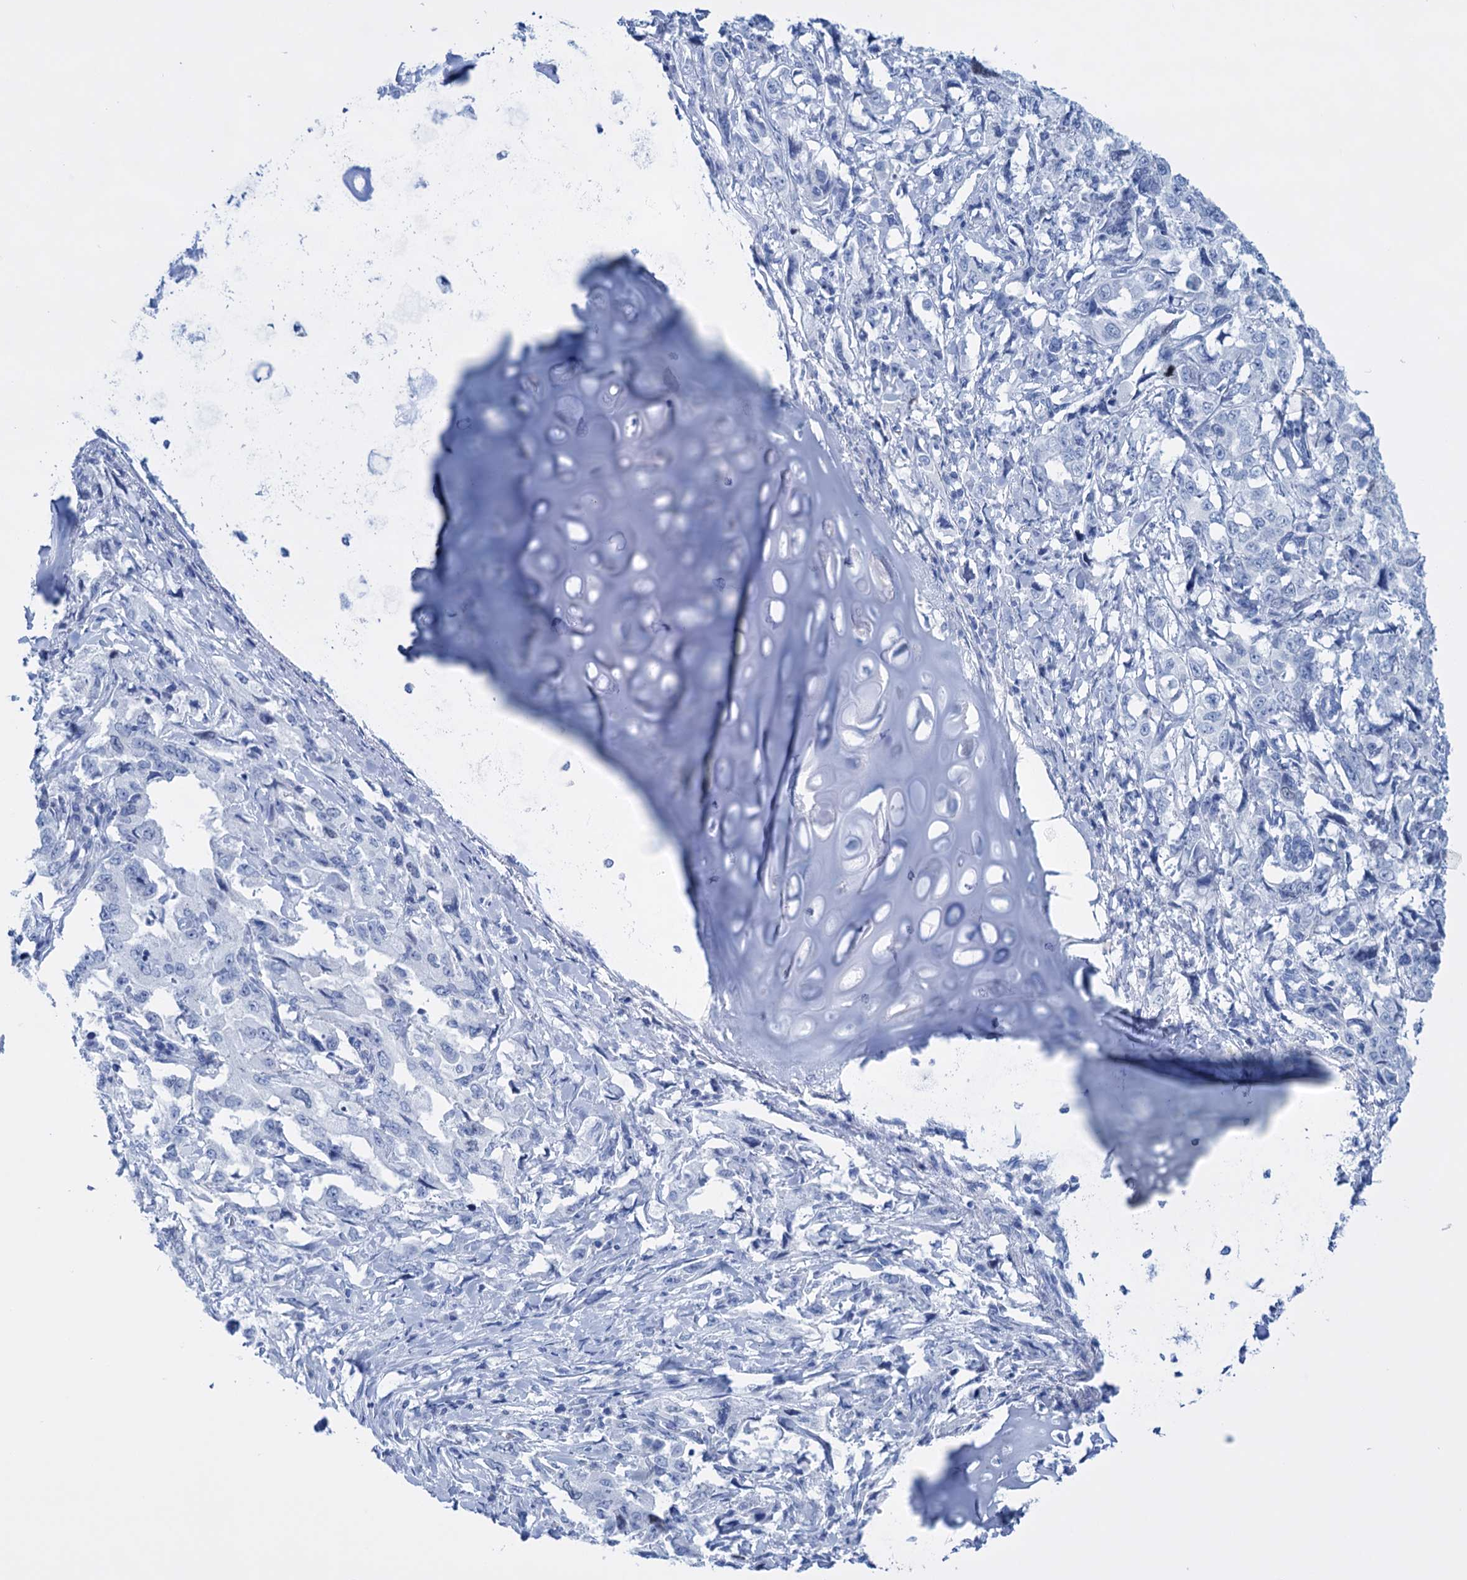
{"staining": {"intensity": "negative", "quantity": "none", "location": "none"}, "tissue": "lung cancer", "cell_type": "Tumor cells", "image_type": "cancer", "snomed": [{"axis": "morphology", "description": "Adenocarcinoma, NOS"}, {"axis": "topography", "description": "Lung"}], "caption": "Immunohistochemical staining of human adenocarcinoma (lung) shows no significant expression in tumor cells. (Brightfield microscopy of DAB IHC at high magnification).", "gene": "FBXW12", "patient": {"sex": "female", "age": 51}}